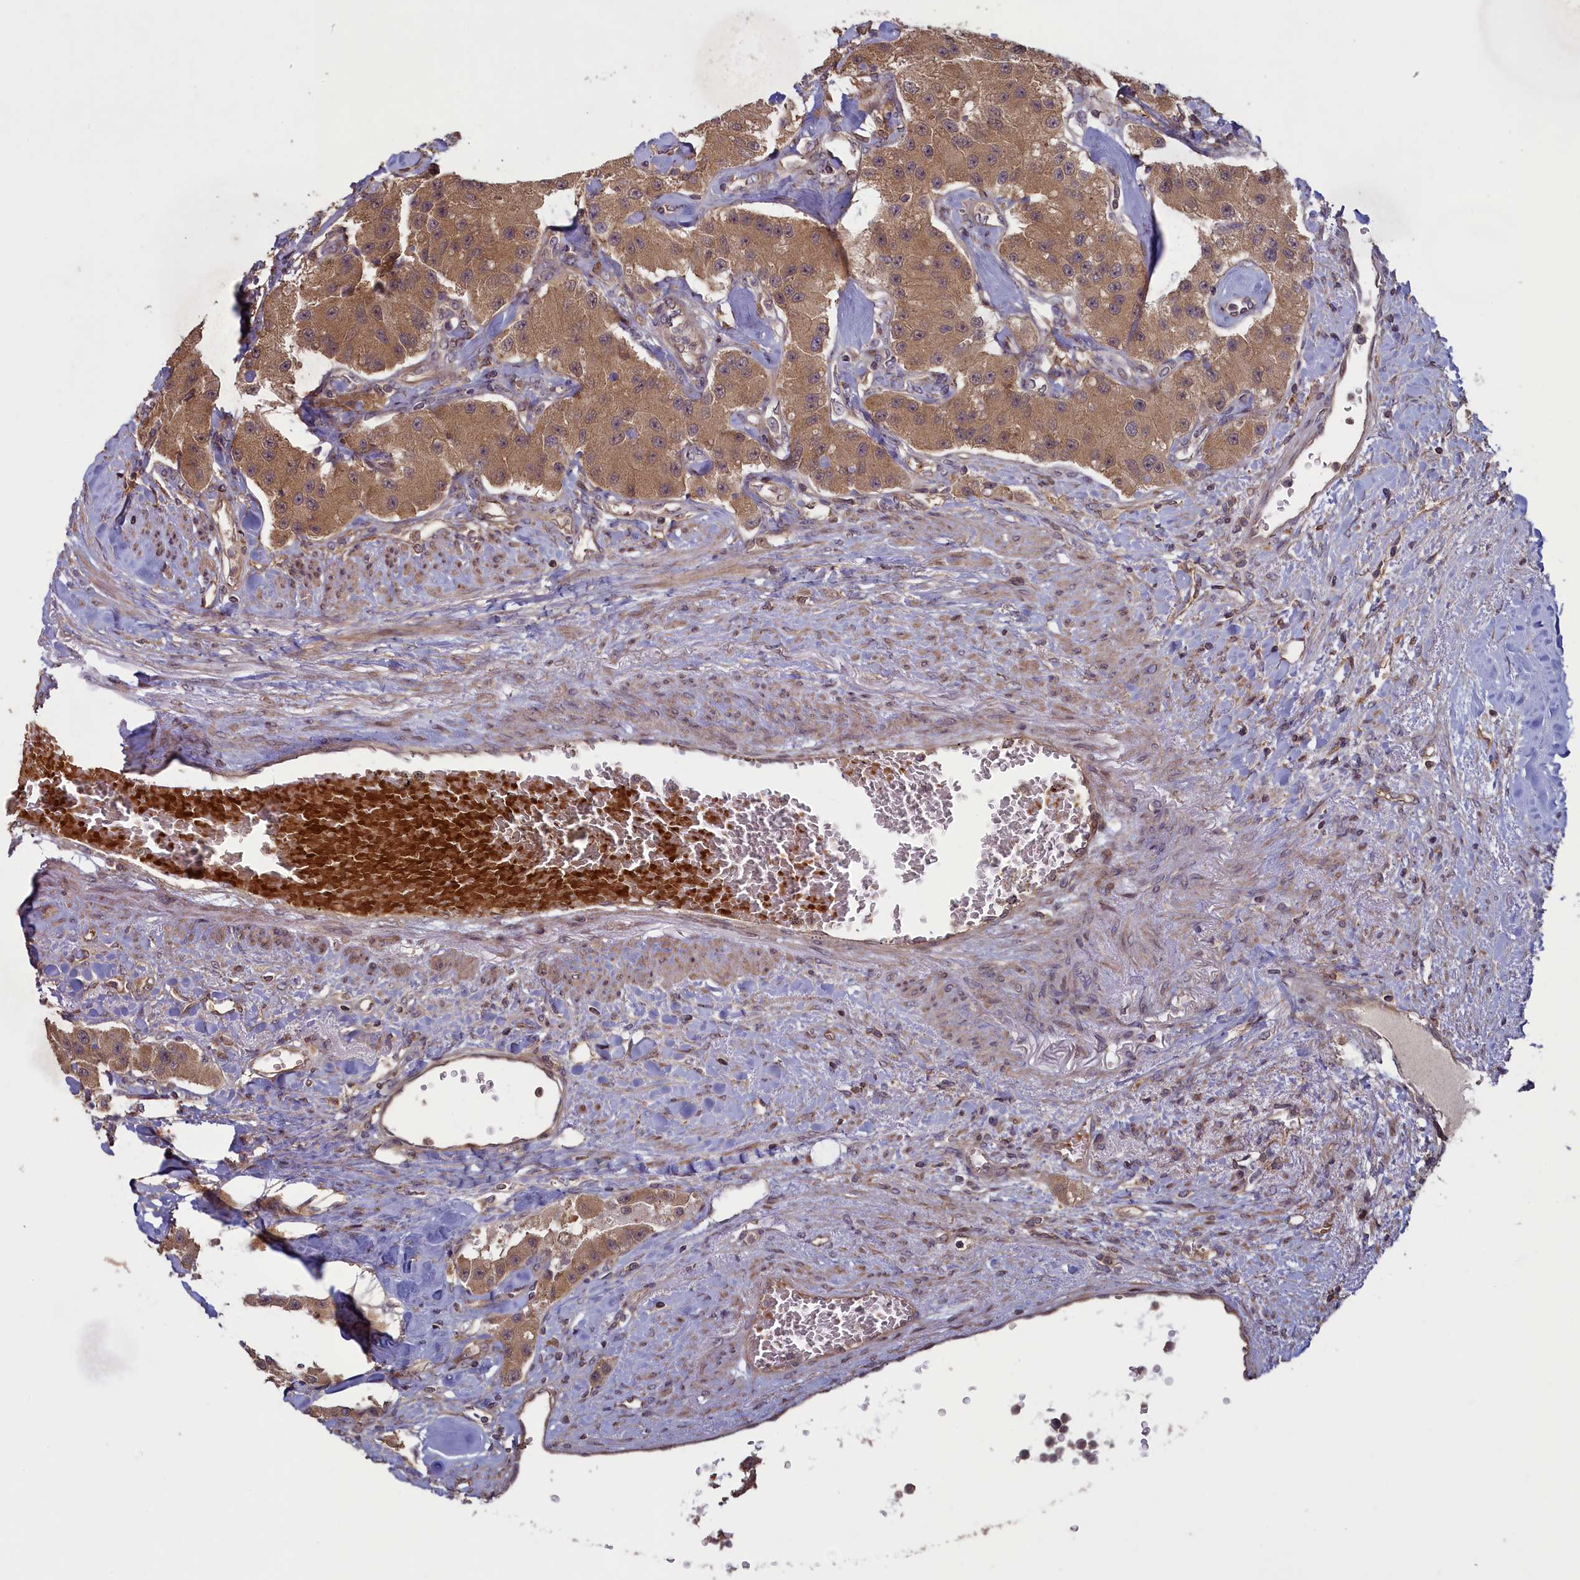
{"staining": {"intensity": "moderate", "quantity": ">75%", "location": "cytoplasmic/membranous"}, "tissue": "carcinoid", "cell_type": "Tumor cells", "image_type": "cancer", "snomed": [{"axis": "morphology", "description": "Carcinoid, malignant, NOS"}, {"axis": "topography", "description": "Pancreas"}], "caption": "Brown immunohistochemical staining in carcinoid (malignant) displays moderate cytoplasmic/membranous staining in approximately >75% of tumor cells. (DAB (3,3'-diaminobenzidine) IHC, brown staining for protein, blue staining for nuclei).", "gene": "CIAO2B", "patient": {"sex": "male", "age": 41}}